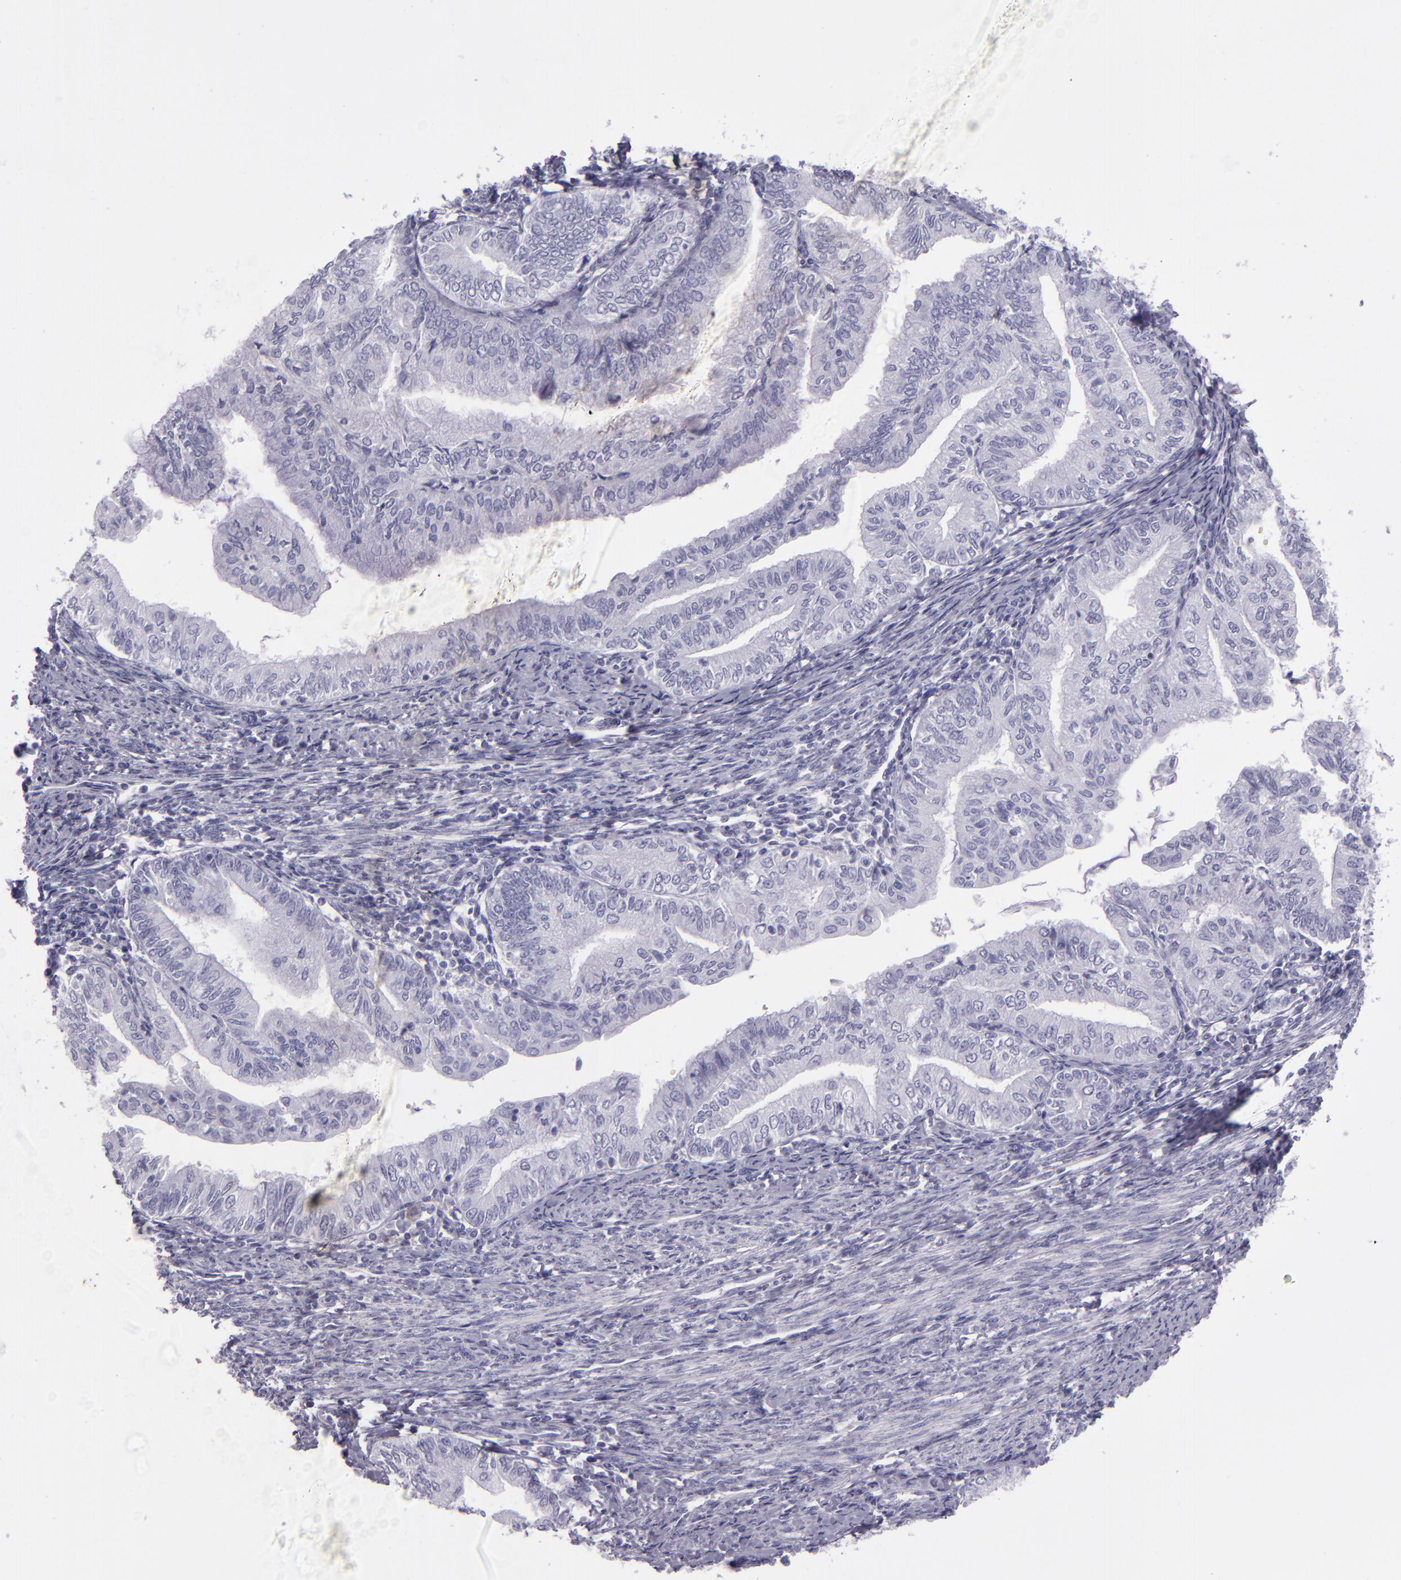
{"staining": {"intensity": "negative", "quantity": "none", "location": "none"}, "tissue": "endometrial cancer", "cell_type": "Tumor cells", "image_type": "cancer", "snomed": [{"axis": "morphology", "description": "Adenocarcinoma, NOS"}, {"axis": "topography", "description": "Endometrium"}], "caption": "The micrograph demonstrates no staining of tumor cells in endometrial cancer.", "gene": "CR2", "patient": {"sex": "female", "age": 66}}